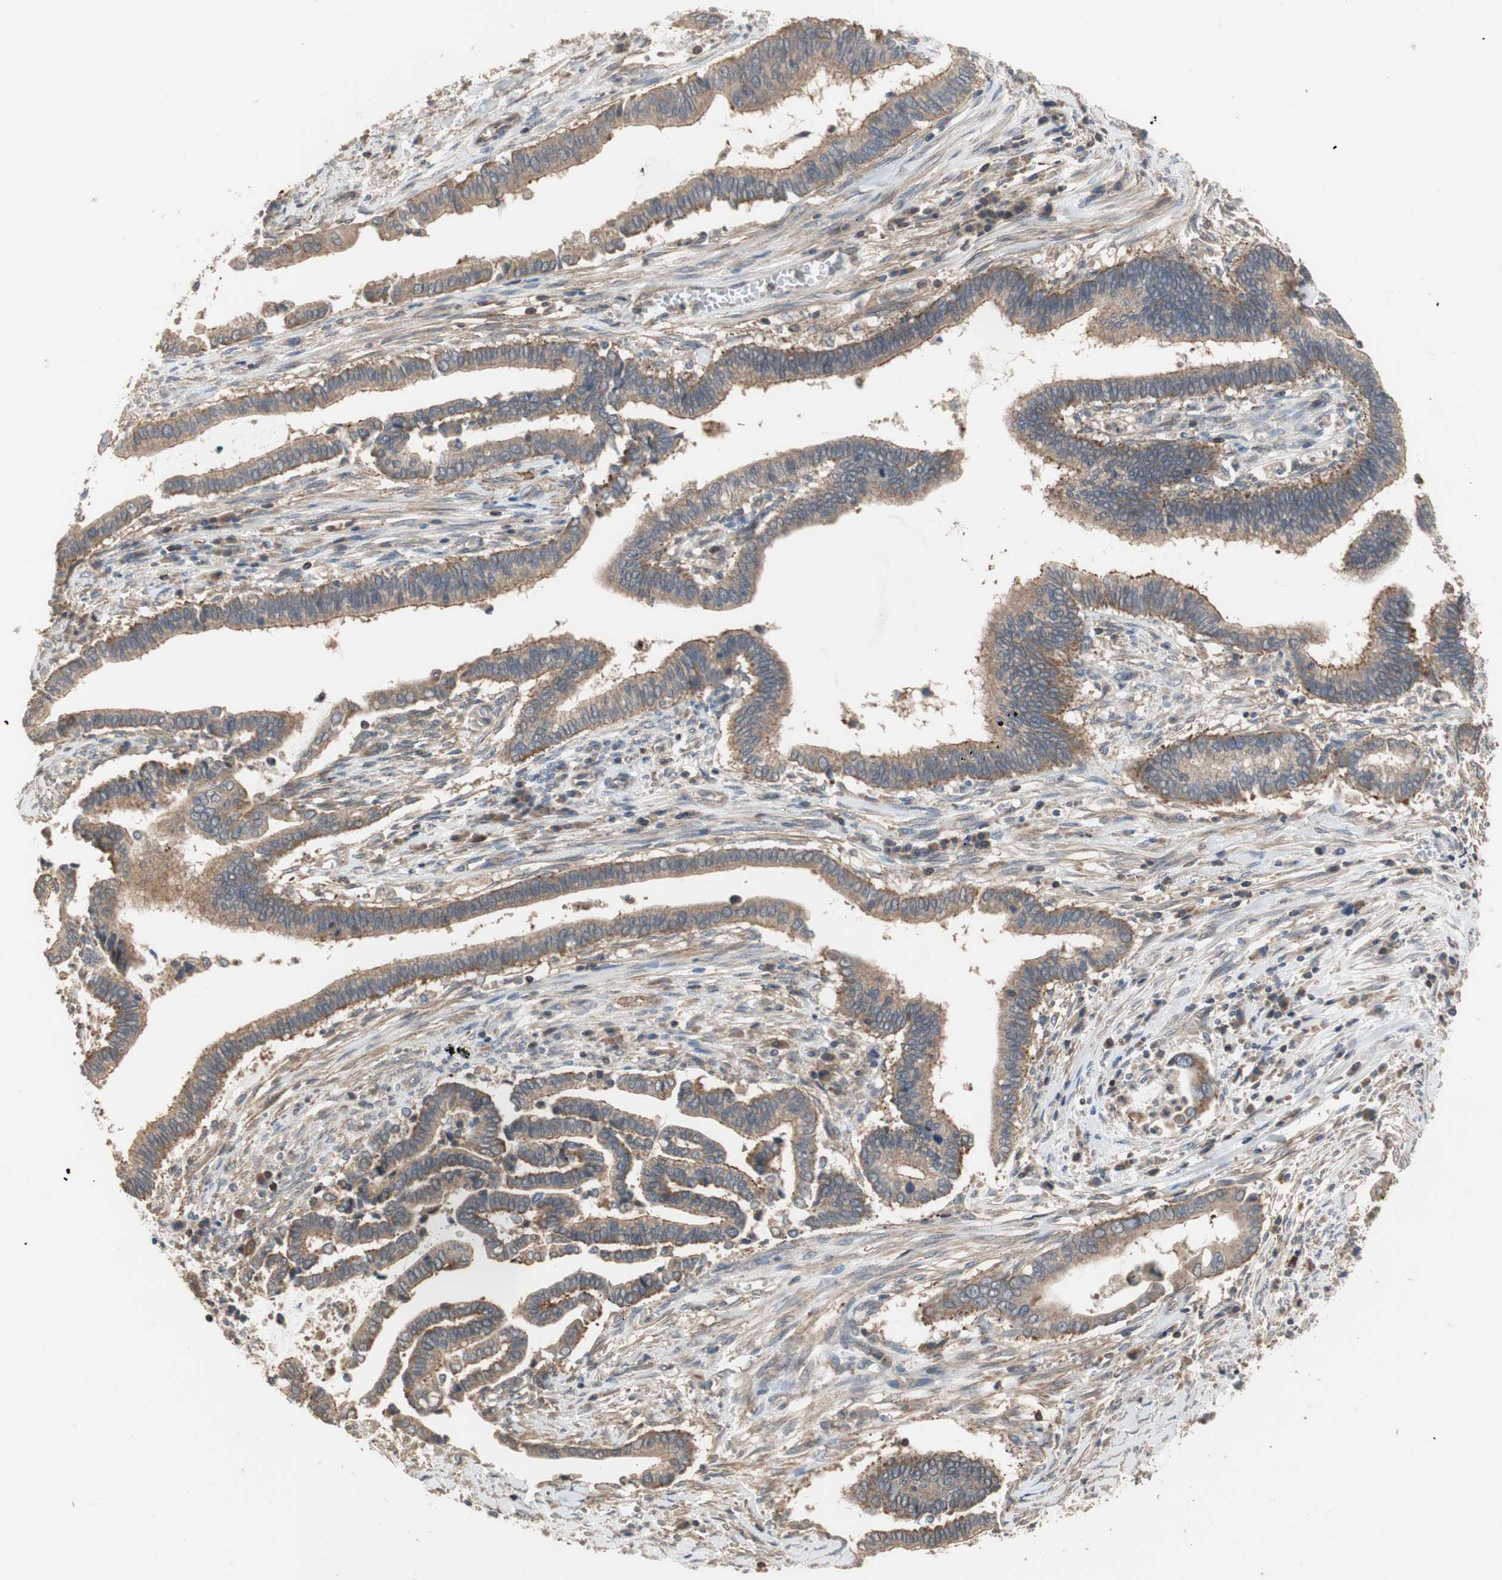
{"staining": {"intensity": "strong", "quantity": ">75%", "location": "cytoplasmic/membranous"}, "tissue": "cervical cancer", "cell_type": "Tumor cells", "image_type": "cancer", "snomed": [{"axis": "morphology", "description": "Adenocarcinoma, NOS"}, {"axis": "topography", "description": "Cervix"}], "caption": "Human cervical cancer stained with a brown dye shows strong cytoplasmic/membranous positive positivity in approximately >75% of tumor cells.", "gene": "MAP4K2", "patient": {"sex": "female", "age": 44}}